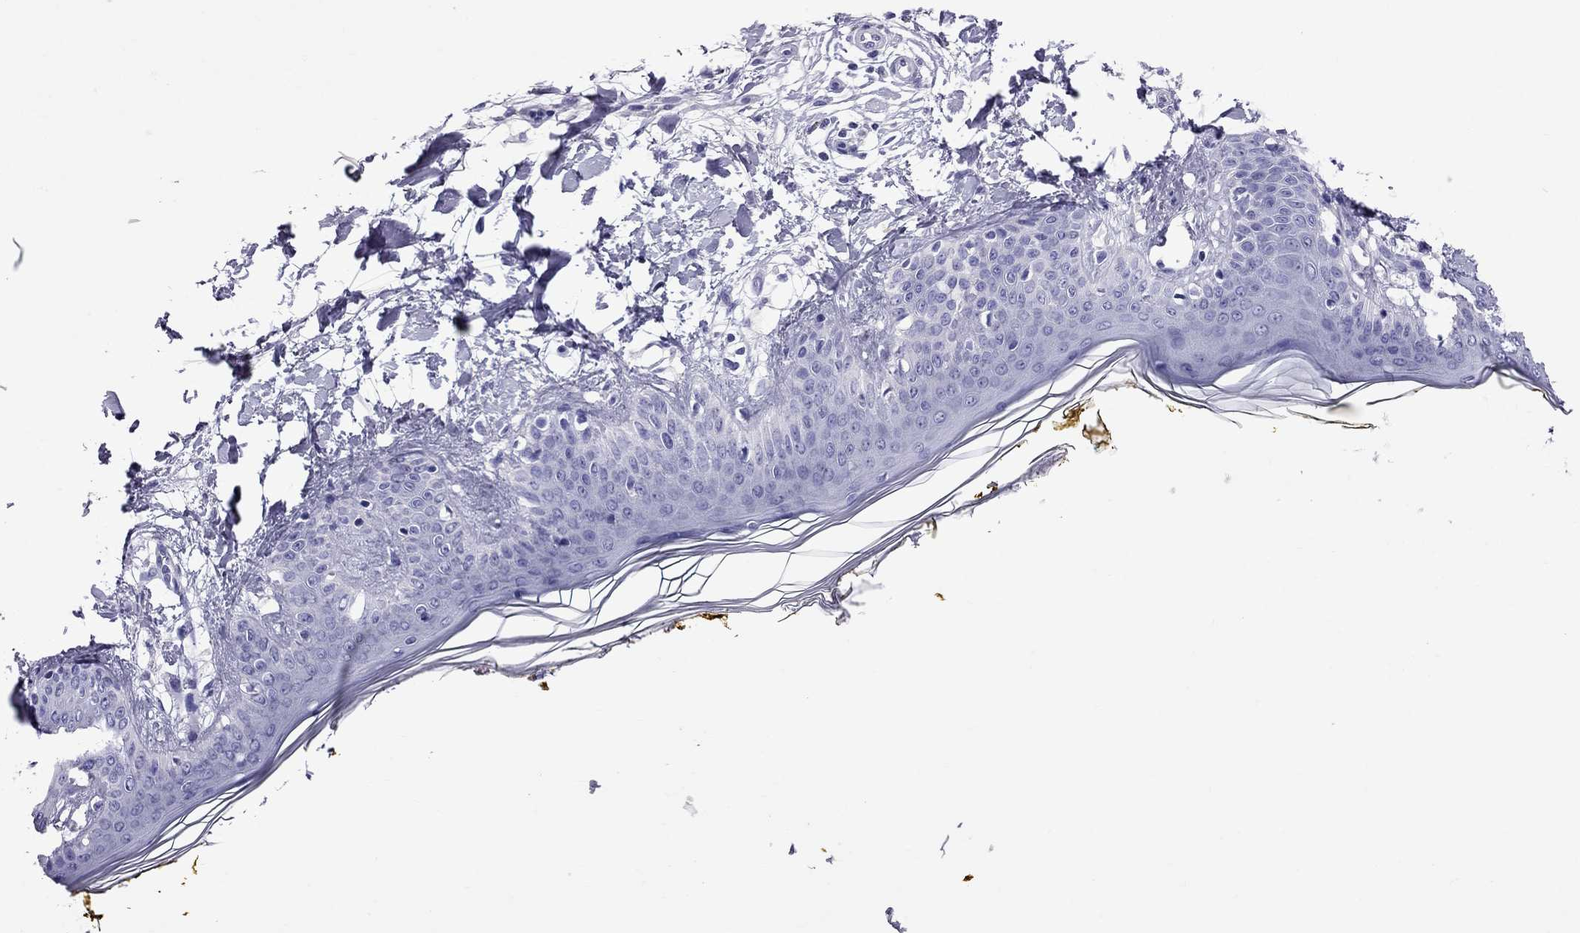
{"staining": {"intensity": "negative", "quantity": "none", "location": "none"}, "tissue": "skin", "cell_type": "Fibroblasts", "image_type": "normal", "snomed": [{"axis": "morphology", "description": "Normal tissue, NOS"}, {"axis": "topography", "description": "Skin"}], "caption": "Histopathology image shows no significant protein staining in fibroblasts of normal skin.", "gene": "TTLL13", "patient": {"sex": "female", "age": 34}}